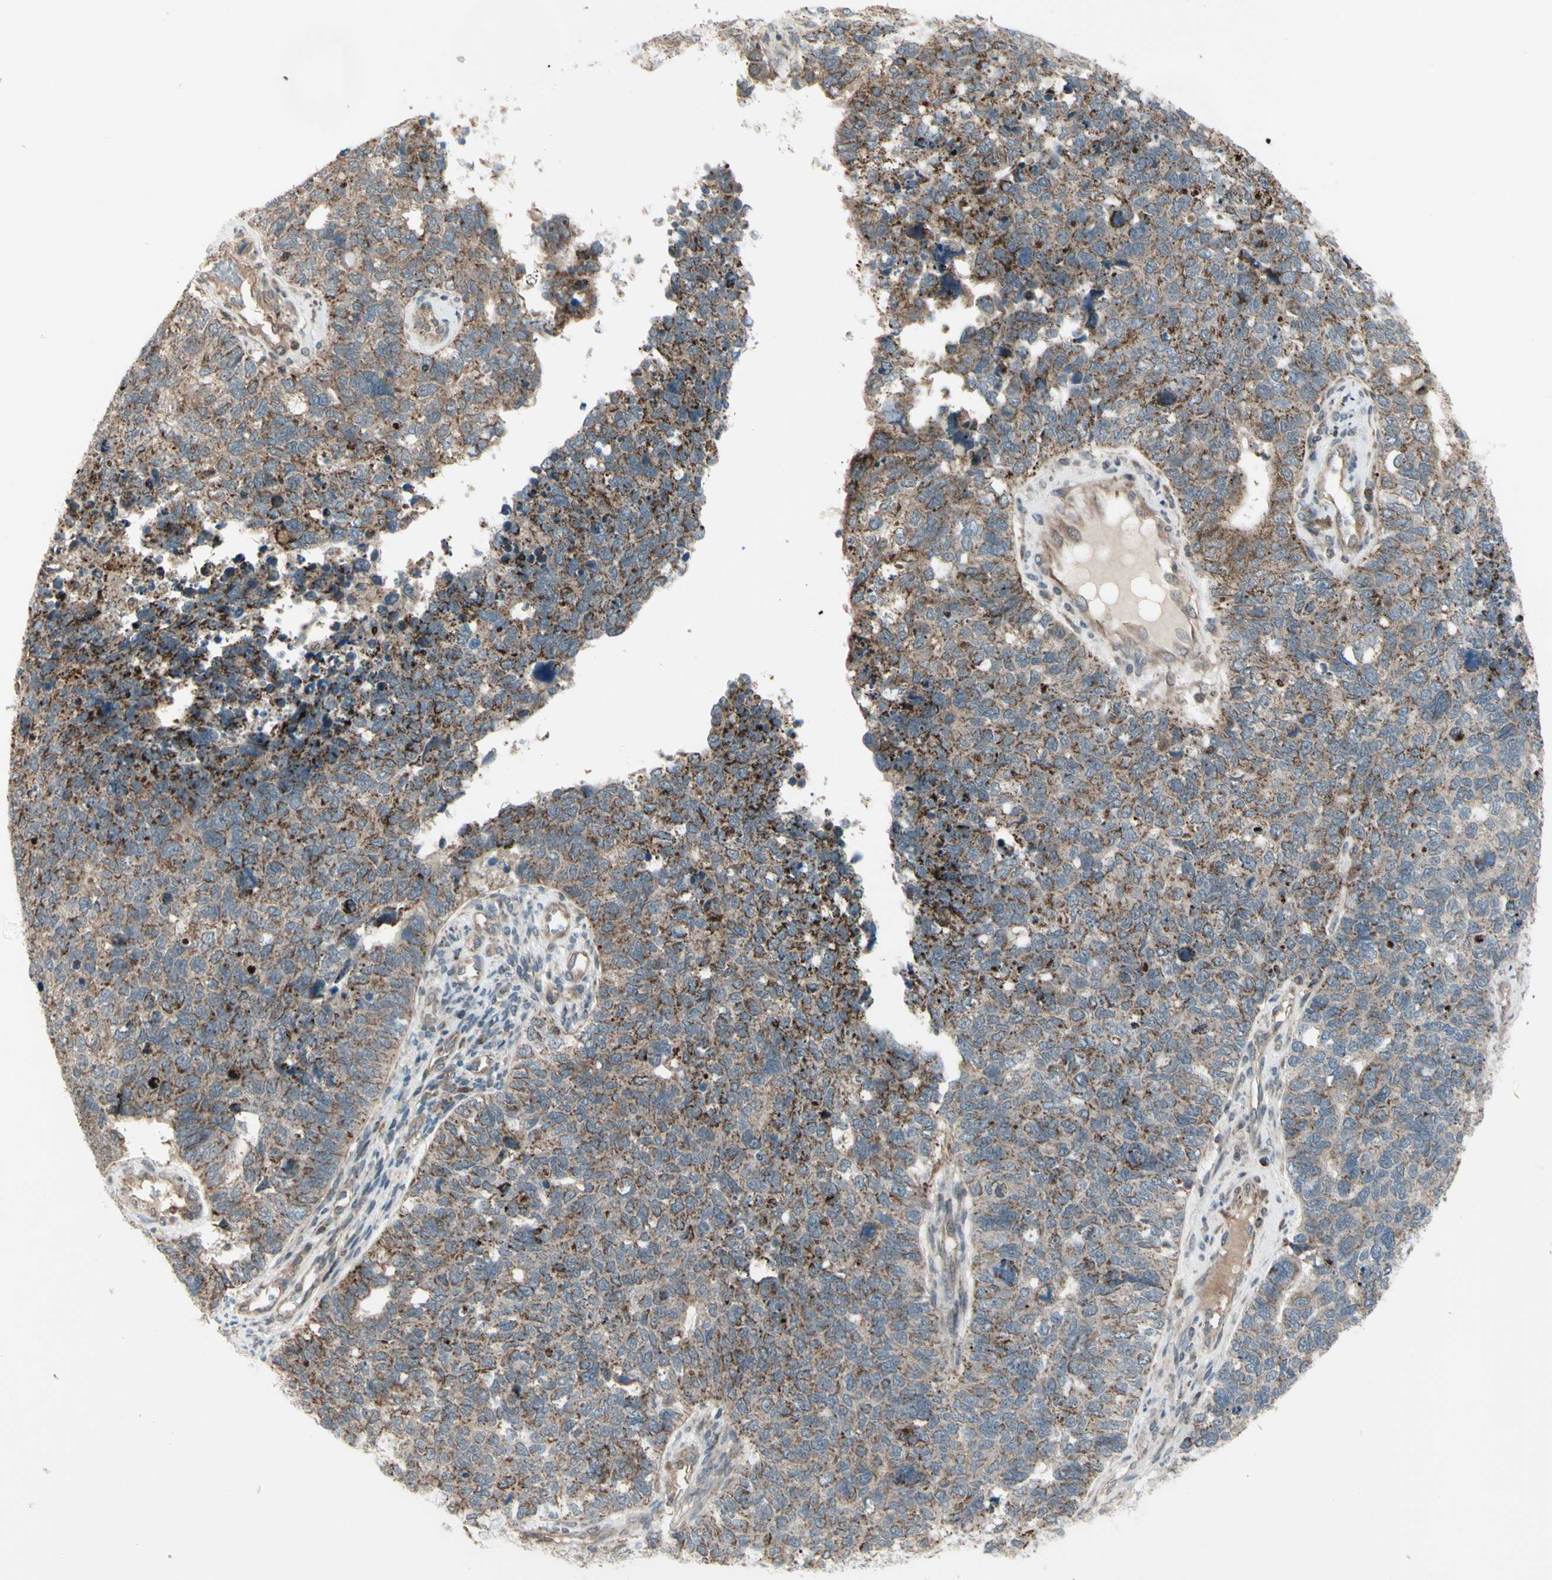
{"staining": {"intensity": "strong", "quantity": "25%-75%", "location": "cytoplasmic/membranous"}, "tissue": "cervical cancer", "cell_type": "Tumor cells", "image_type": "cancer", "snomed": [{"axis": "morphology", "description": "Squamous cell carcinoma, NOS"}, {"axis": "topography", "description": "Cervix"}], "caption": "A photomicrograph of squamous cell carcinoma (cervical) stained for a protein demonstrates strong cytoplasmic/membranous brown staining in tumor cells. The staining is performed using DAB (3,3'-diaminobenzidine) brown chromogen to label protein expression. The nuclei are counter-stained blue using hematoxylin.", "gene": "OSTM1", "patient": {"sex": "female", "age": 63}}